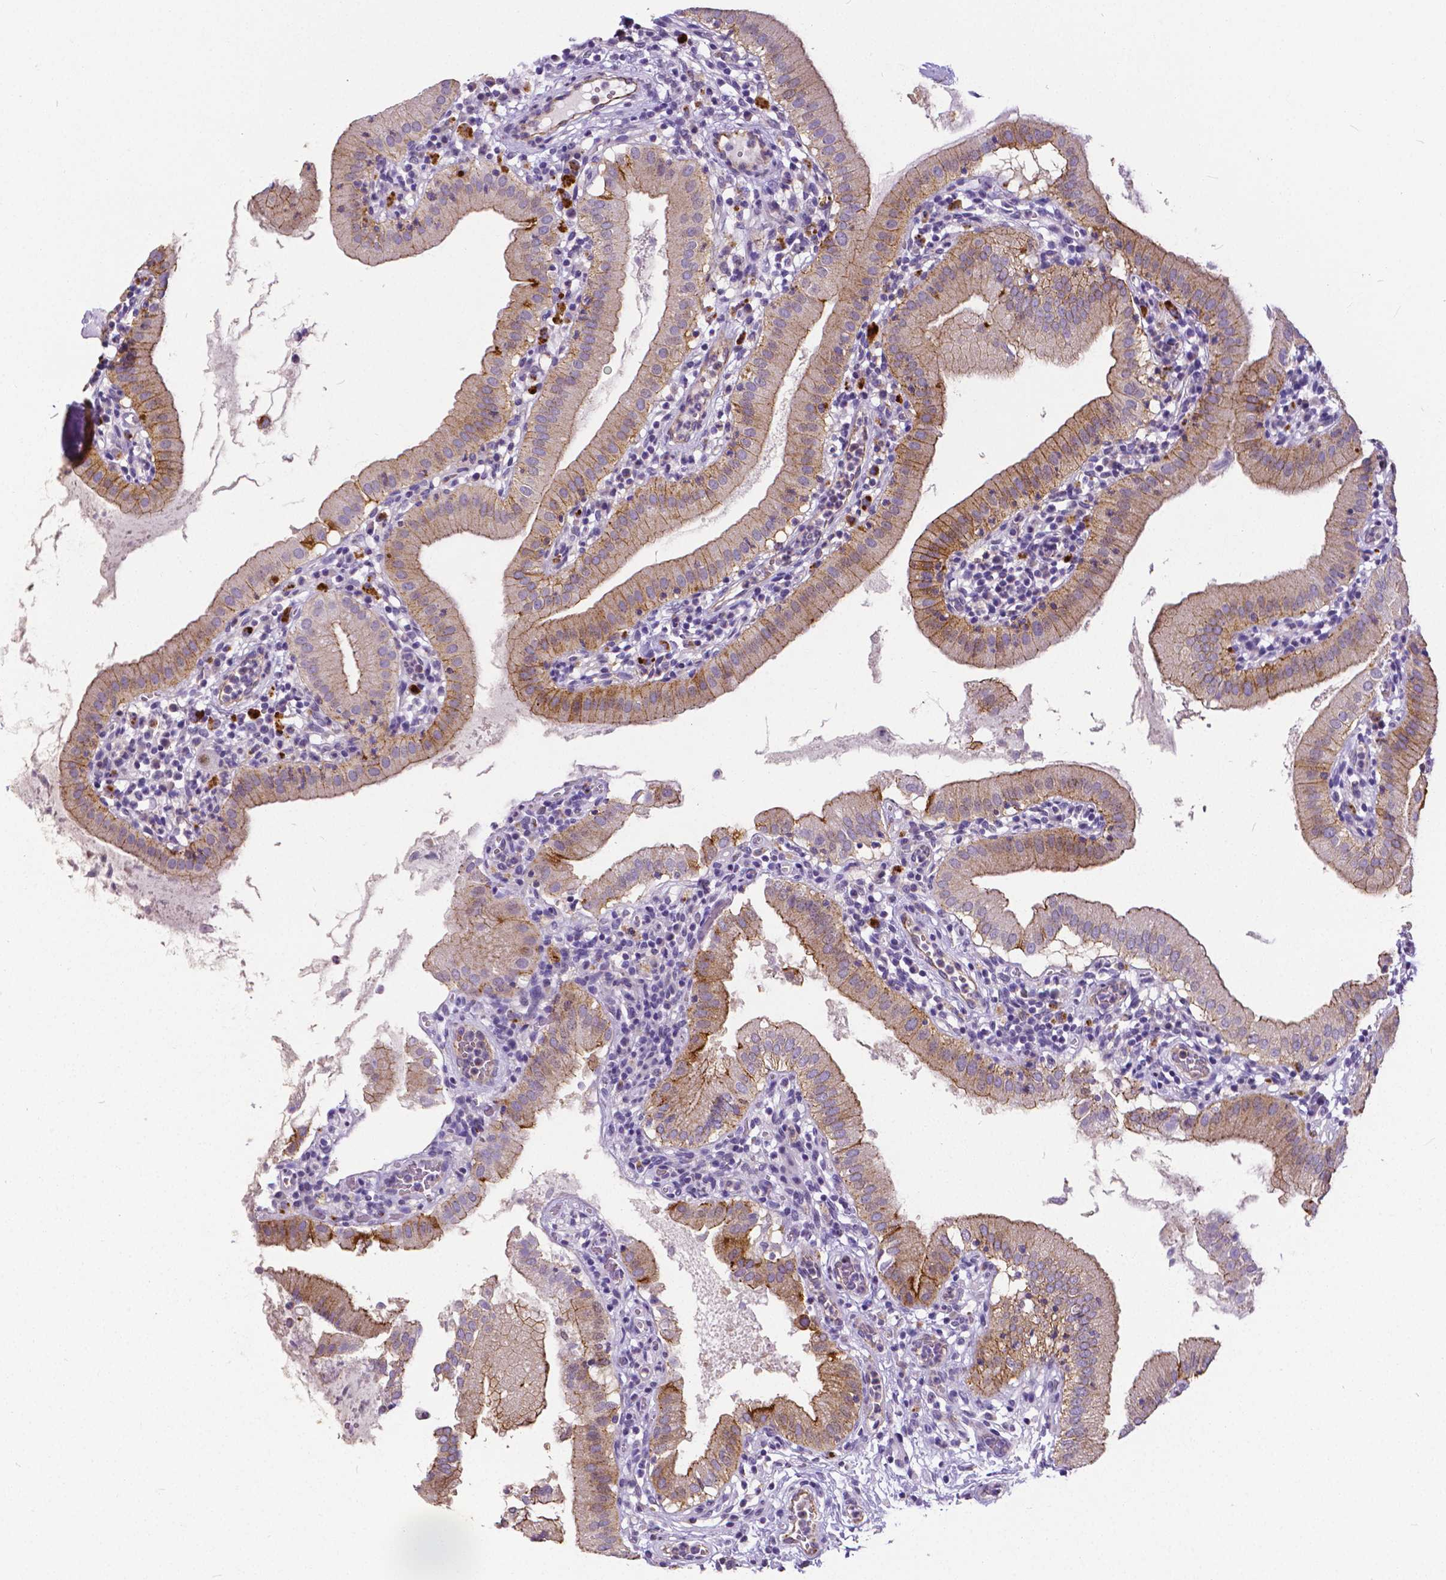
{"staining": {"intensity": "moderate", "quantity": "25%-75%", "location": "cytoplasmic/membranous"}, "tissue": "gallbladder", "cell_type": "Glandular cells", "image_type": "normal", "snomed": [{"axis": "morphology", "description": "Normal tissue, NOS"}, {"axis": "topography", "description": "Gallbladder"}], "caption": "Gallbladder stained with IHC reveals moderate cytoplasmic/membranous staining in about 25%-75% of glandular cells. (brown staining indicates protein expression, while blue staining denotes nuclei).", "gene": "OCLN", "patient": {"sex": "female", "age": 65}}